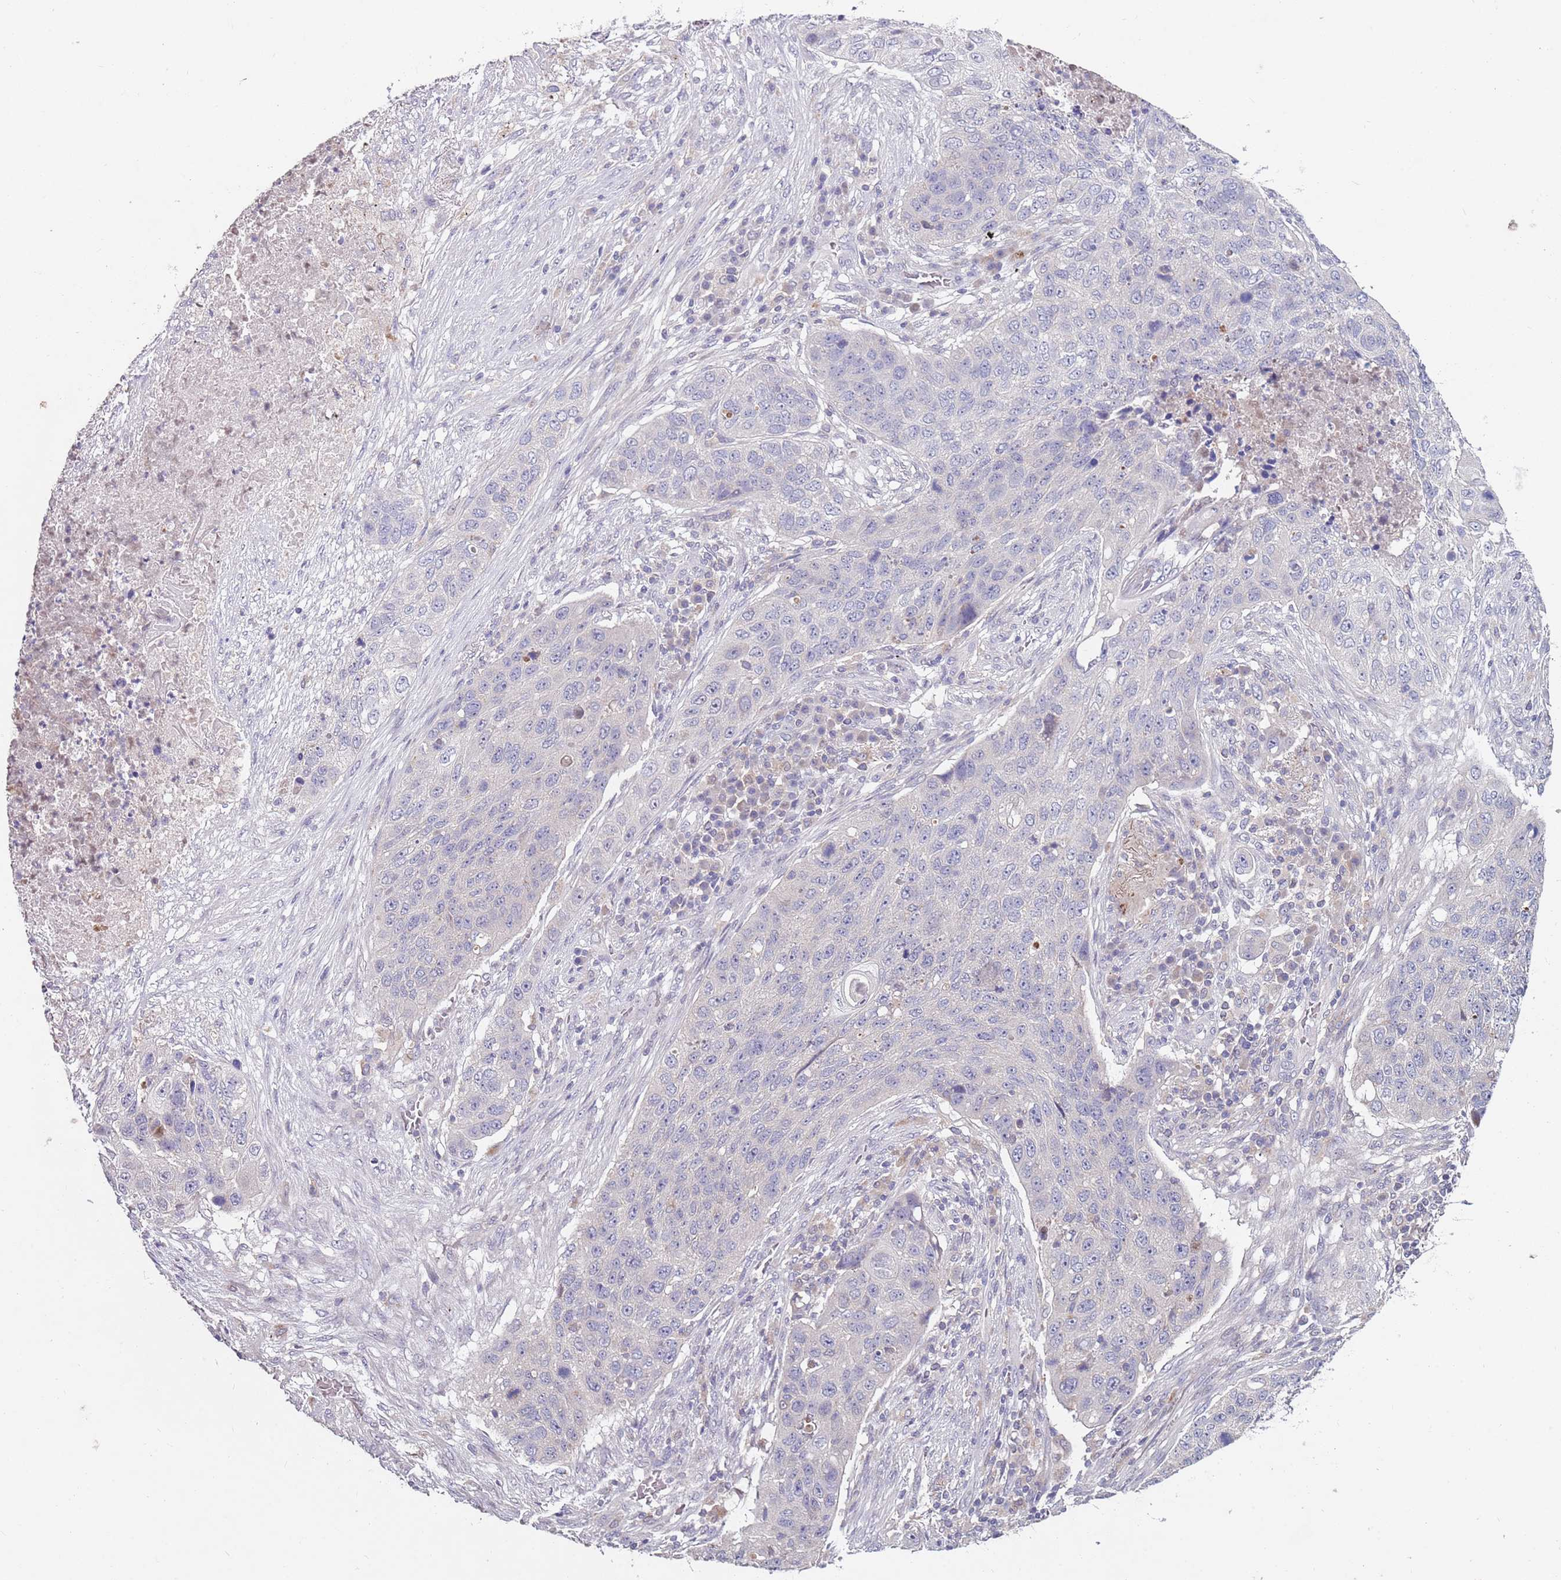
{"staining": {"intensity": "negative", "quantity": "none", "location": "none"}, "tissue": "lung cancer", "cell_type": "Tumor cells", "image_type": "cancer", "snomed": [{"axis": "morphology", "description": "Squamous cell carcinoma, NOS"}, {"axis": "topography", "description": "Lung"}], "caption": "Tumor cells are negative for protein expression in human lung cancer (squamous cell carcinoma).", "gene": "NRDE2", "patient": {"sex": "female", "age": 63}}